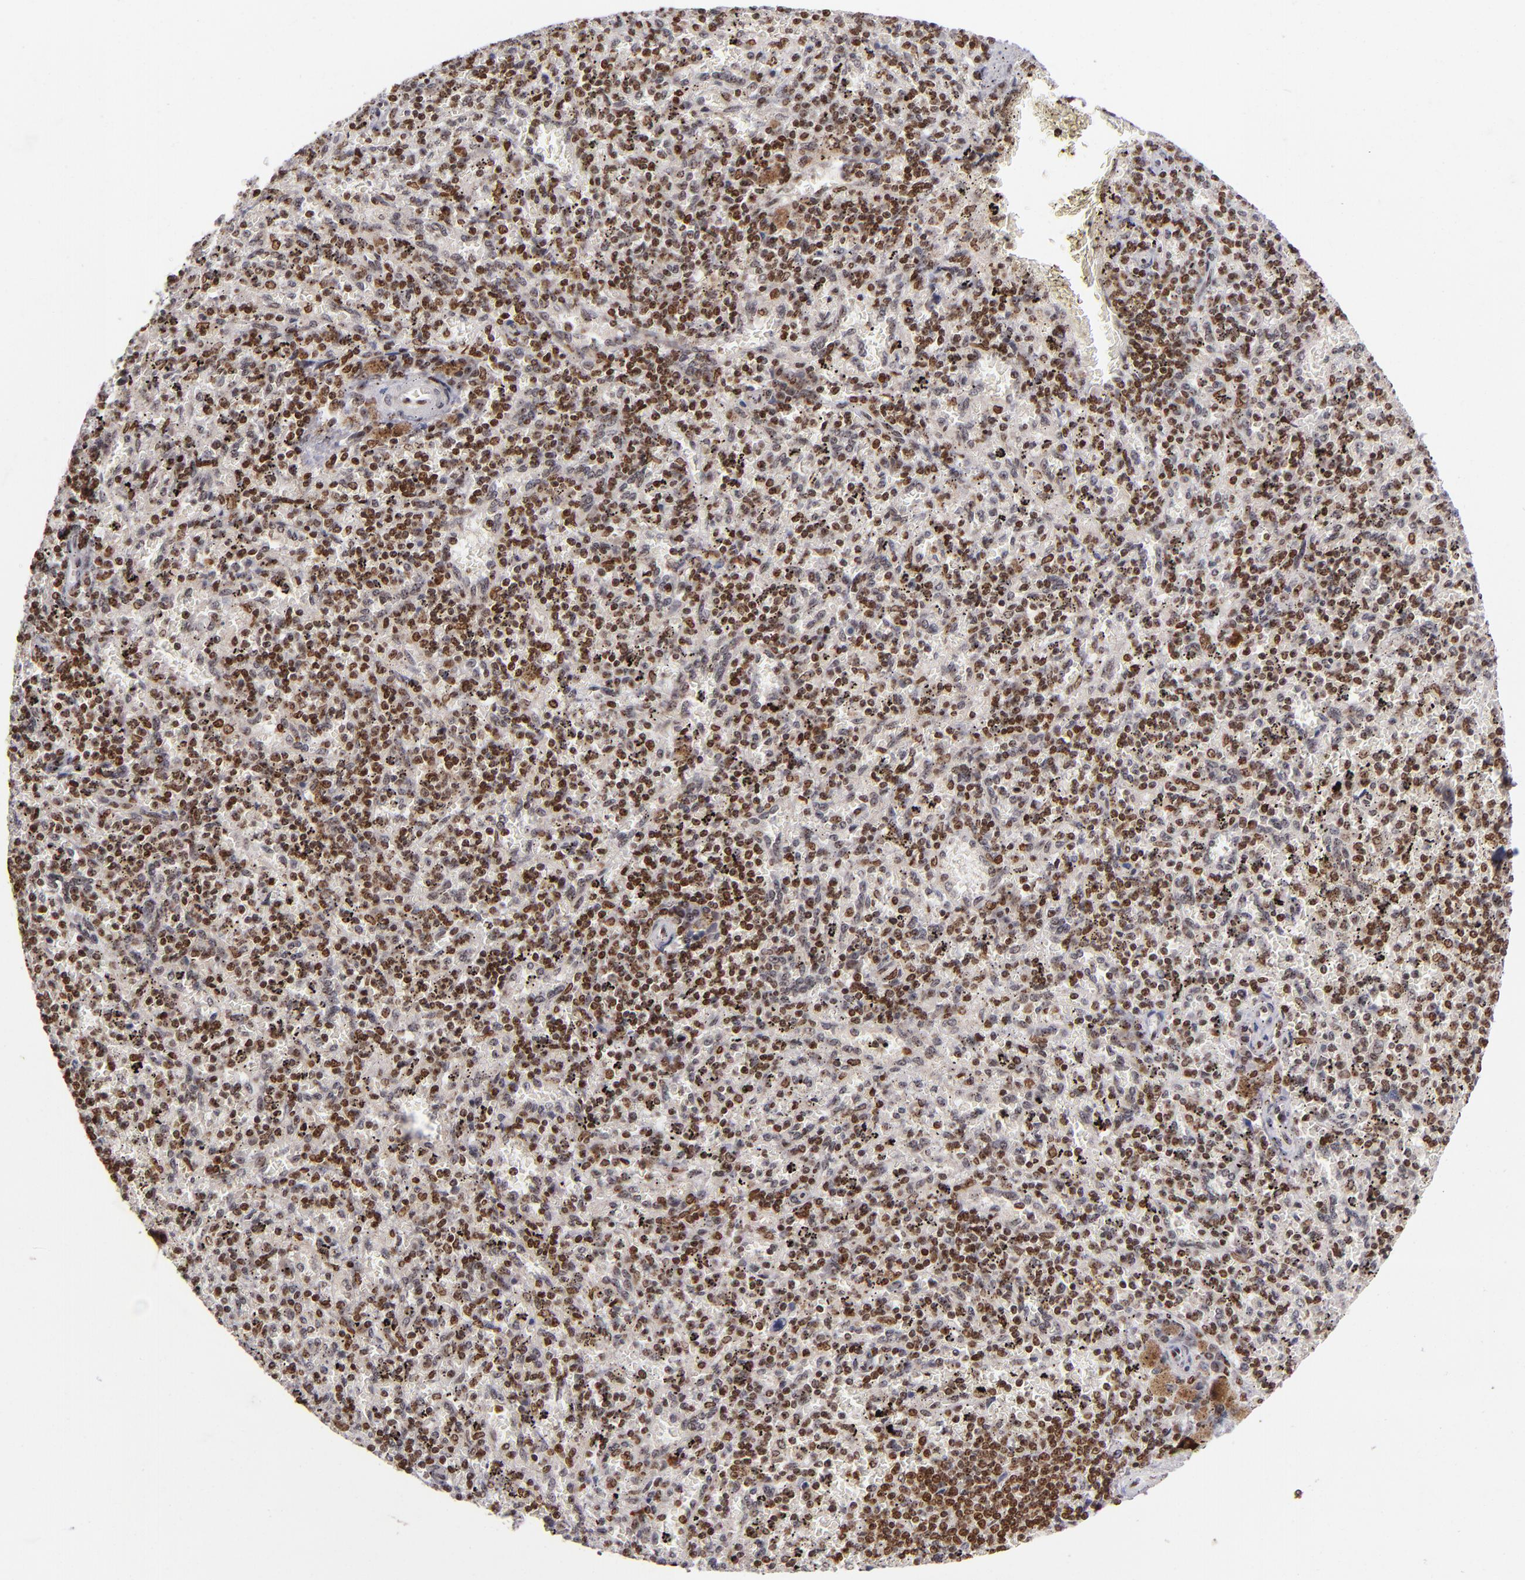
{"staining": {"intensity": "moderate", "quantity": "25%-75%", "location": "nuclear"}, "tissue": "spleen", "cell_type": "Cells in red pulp", "image_type": "normal", "snomed": [{"axis": "morphology", "description": "Normal tissue, NOS"}, {"axis": "topography", "description": "Spleen"}], "caption": "Unremarkable spleen displays moderate nuclear staining in about 25%-75% of cells in red pulp, visualized by immunohistochemistry. The staining was performed using DAB to visualize the protein expression in brown, while the nuclei were stained in blue with hematoxylin (Magnification: 20x).", "gene": "PCNX4", "patient": {"sex": "female", "age": 43}}